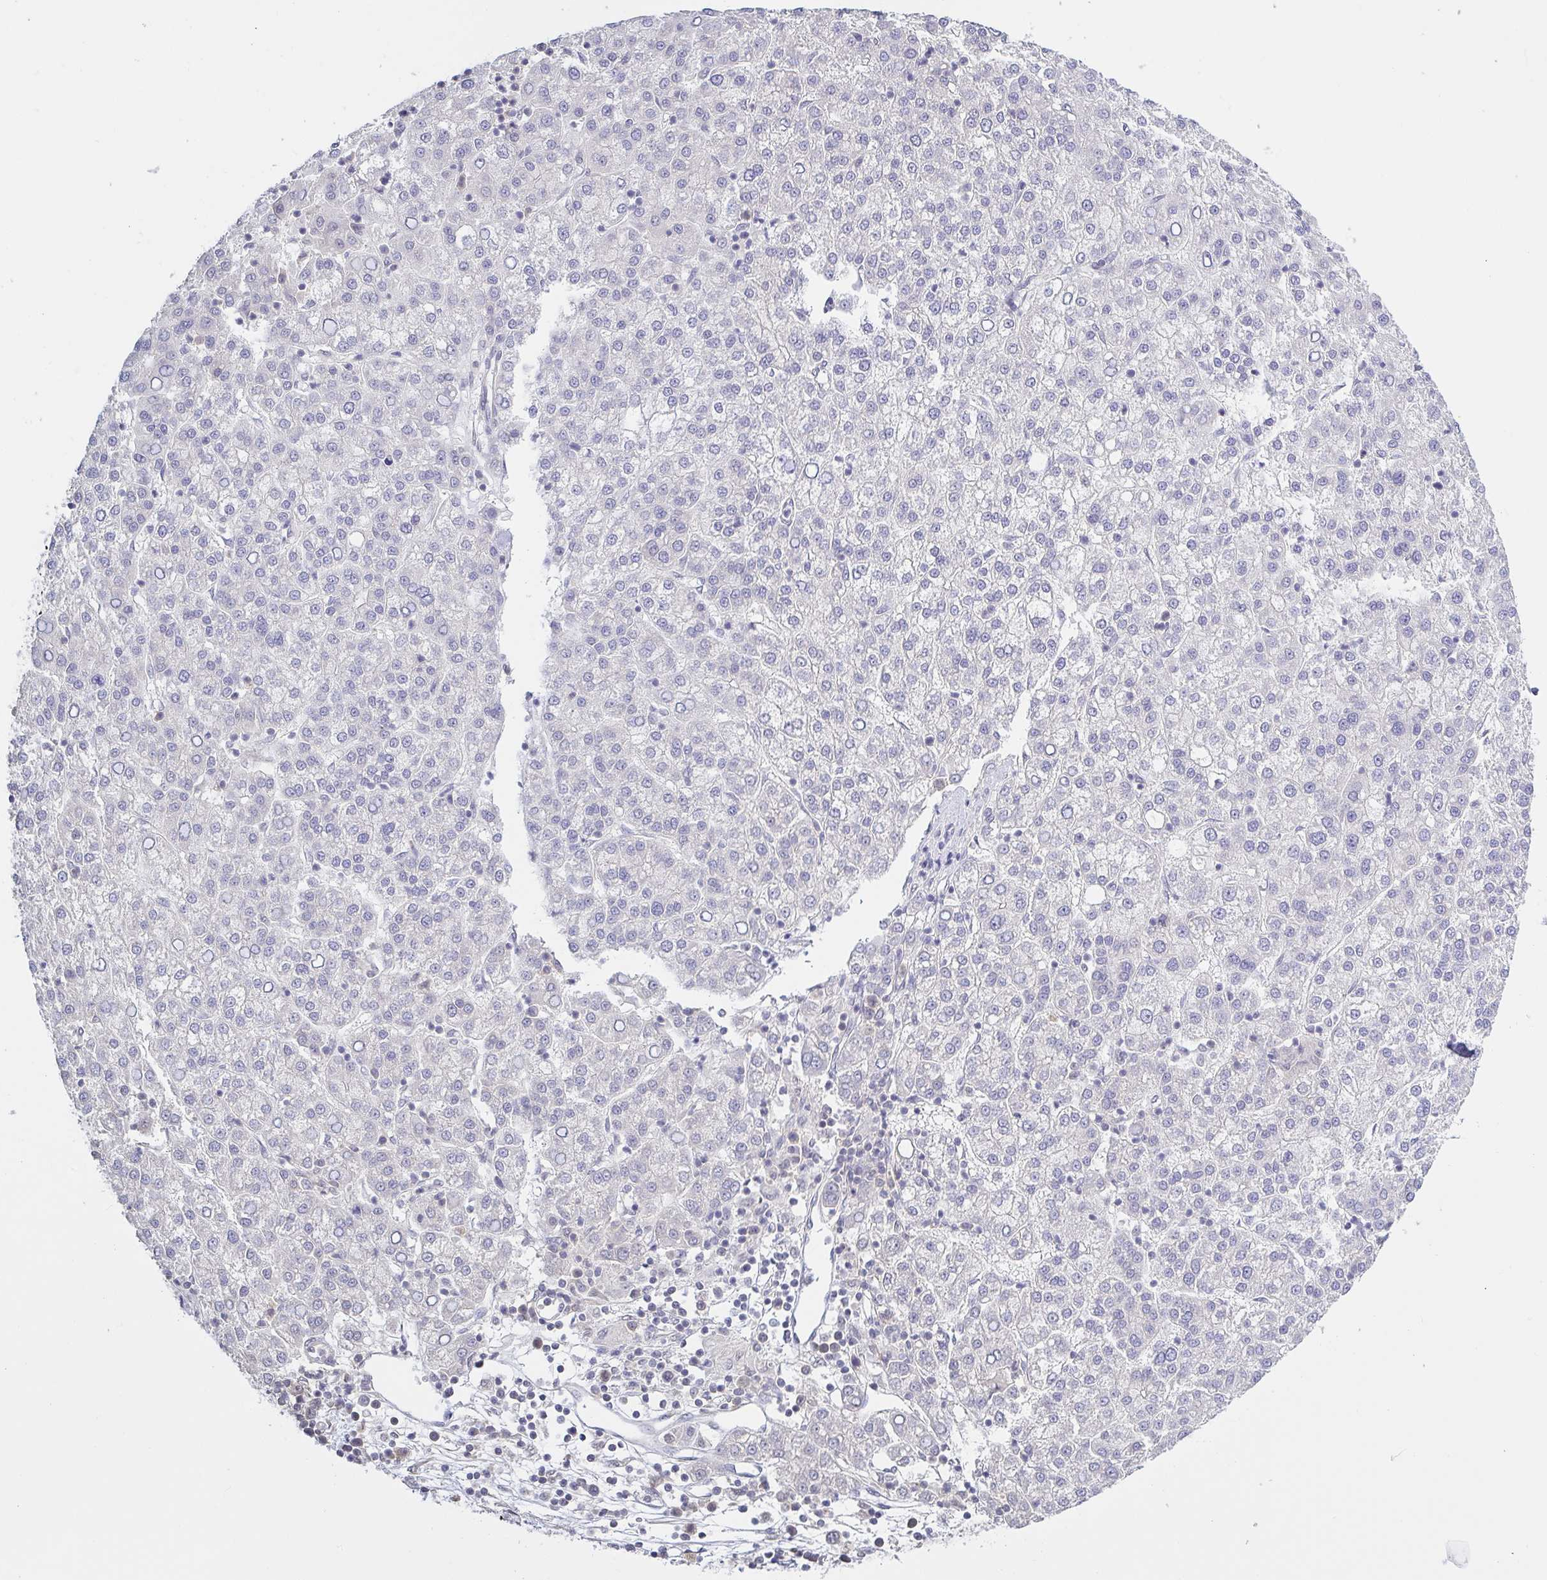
{"staining": {"intensity": "negative", "quantity": "none", "location": "none"}, "tissue": "liver cancer", "cell_type": "Tumor cells", "image_type": "cancer", "snomed": [{"axis": "morphology", "description": "Carcinoma, Hepatocellular, NOS"}, {"axis": "topography", "description": "Liver"}], "caption": "Photomicrograph shows no significant protein staining in tumor cells of liver cancer.", "gene": "HYPK", "patient": {"sex": "female", "age": 58}}